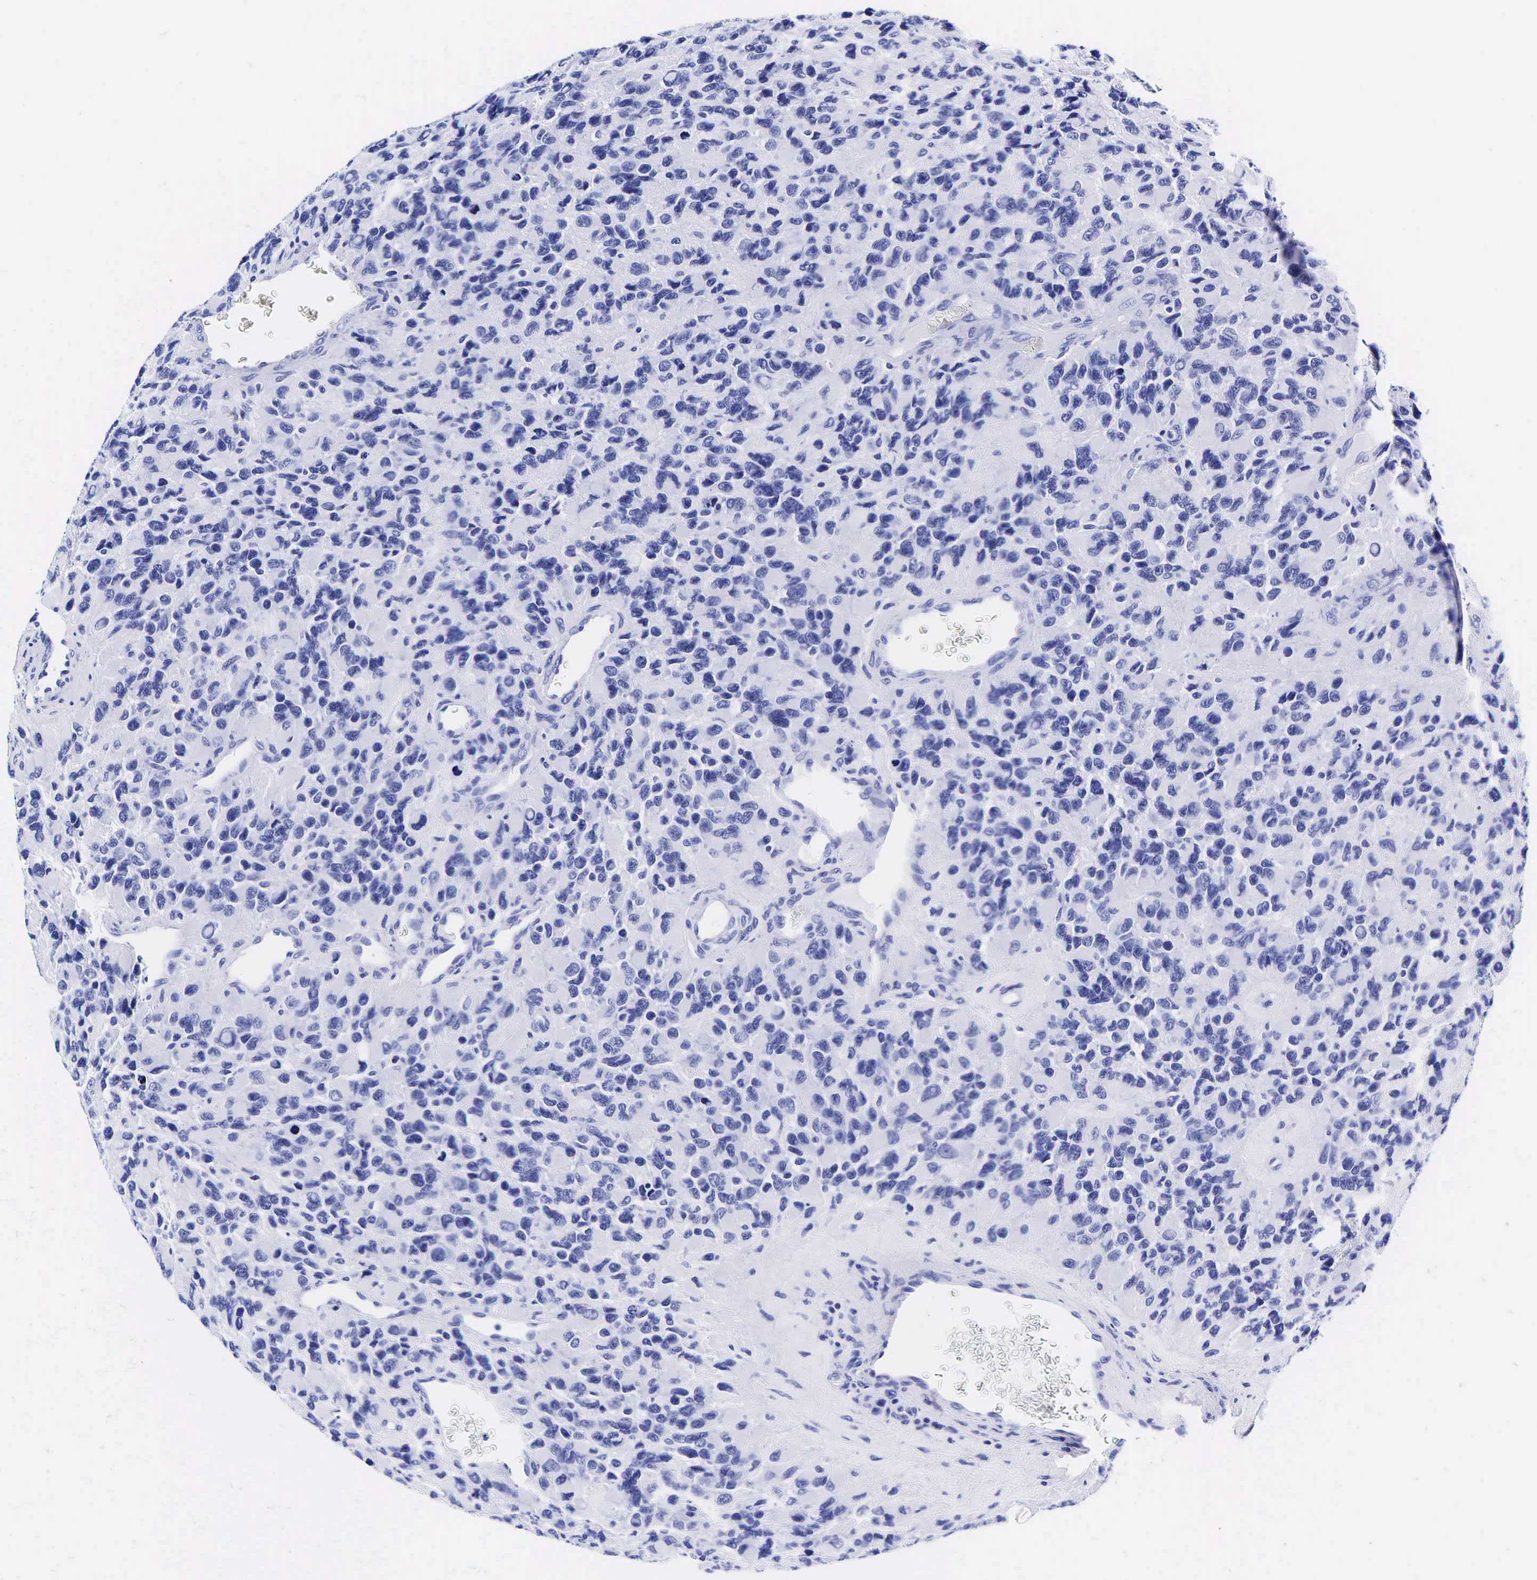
{"staining": {"intensity": "negative", "quantity": "none", "location": "none"}, "tissue": "glioma", "cell_type": "Tumor cells", "image_type": "cancer", "snomed": [{"axis": "morphology", "description": "Glioma, malignant, High grade"}, {"axis": "topography", "description": "Brain"}], "caption": "Histopathology image shows no significant protein positivity in tumor cells of glioma.", "gene": "GAST", "patient": {"sex": "male", "age": 77}}